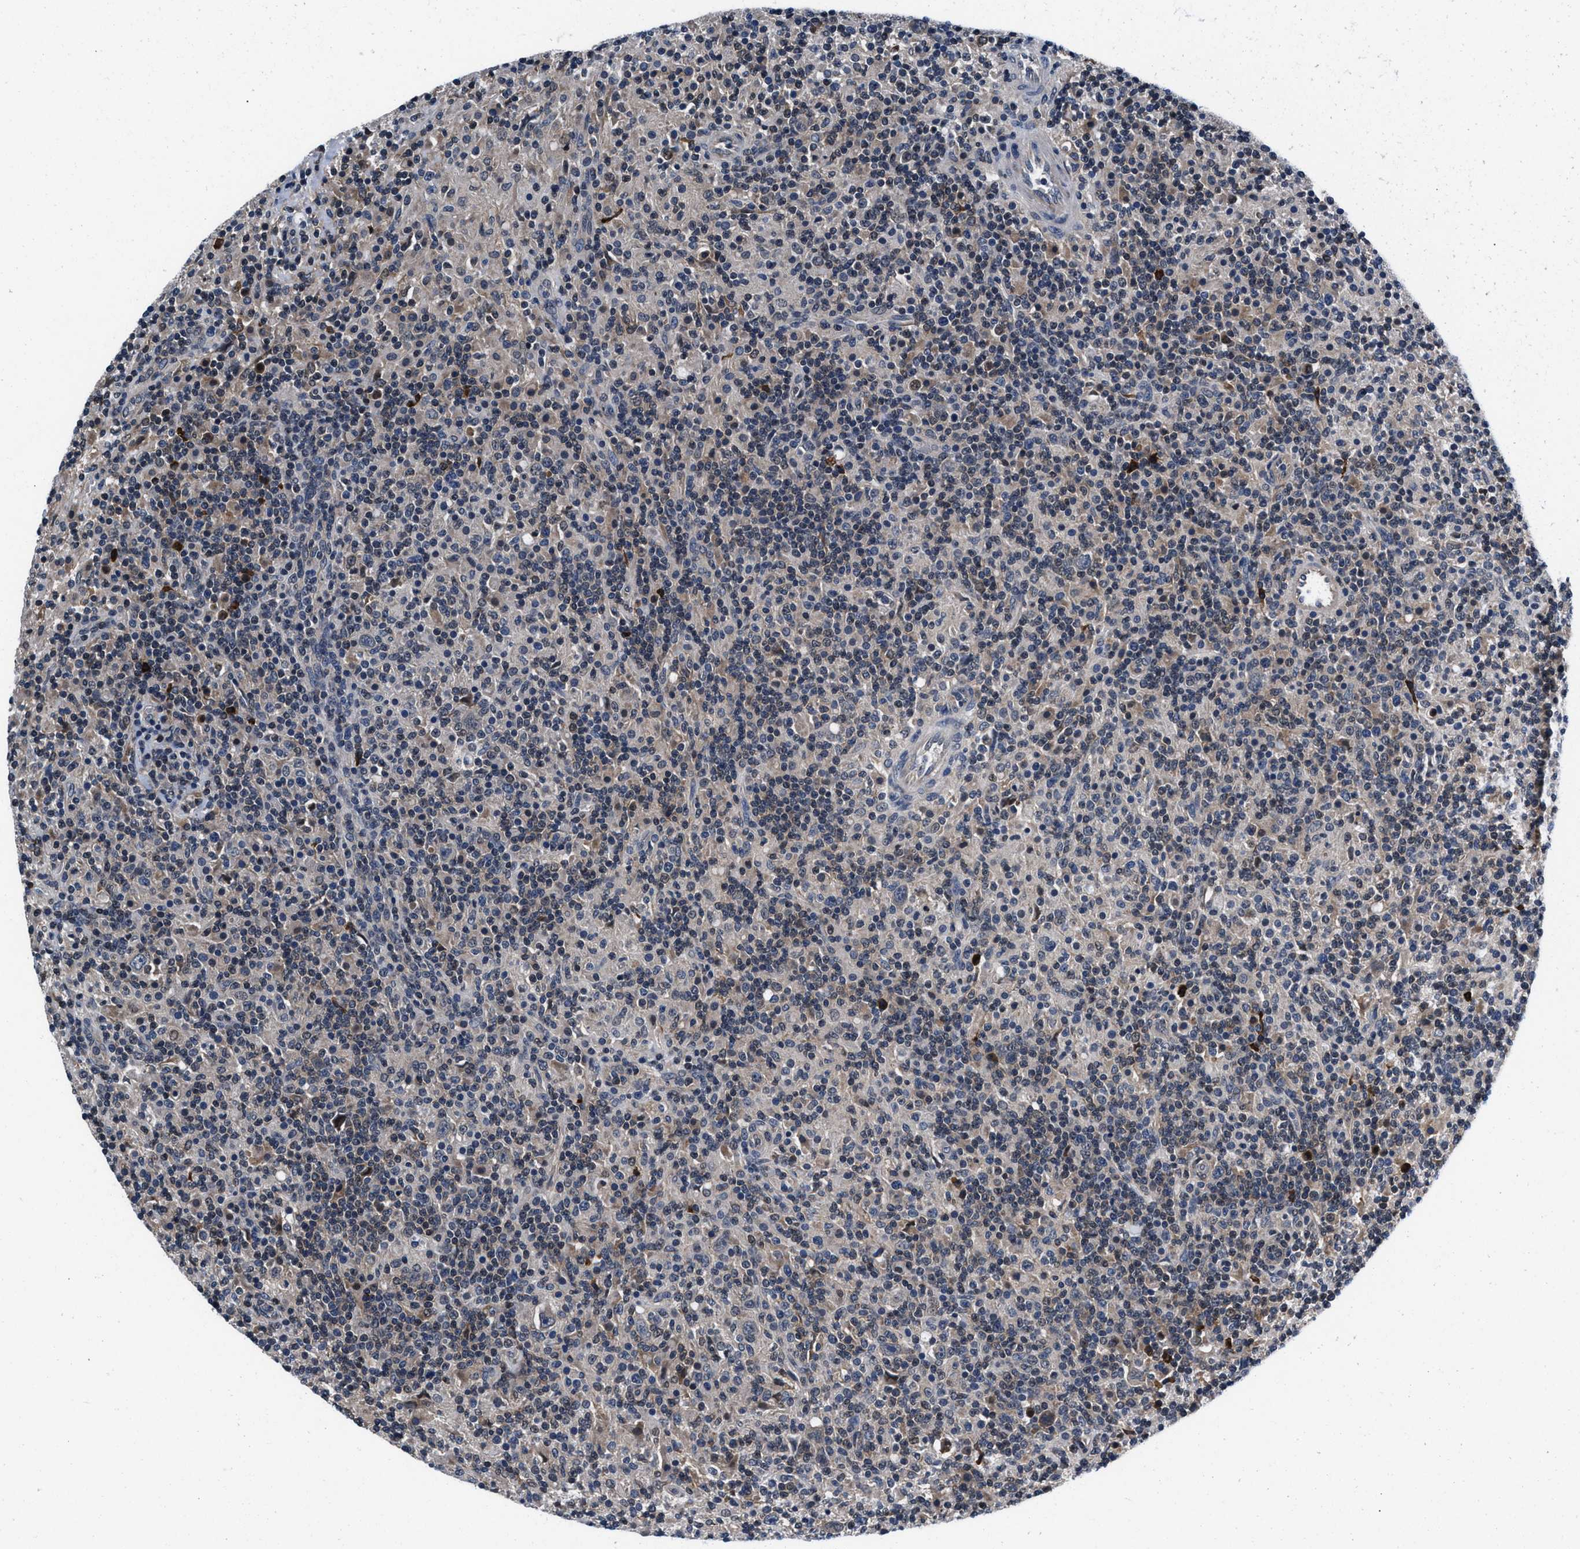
{"staining": {"intensity": "negative", "quantity": "none", "location": "none"}, "tissue": "lymphoma", "cell_type": "Tumor cells", "image_type": "cancer", "snomed": [{"axis": "morphology", "description": "Hodgkin's disease, NOS"}, {"axis": "topography", "description": "Lymph node"}], "caption": "There is no significant positivity in tumor cells of lymphoma.", "gene": "PRPSAP2", "patient": {"sex": "male", "age": 70}}